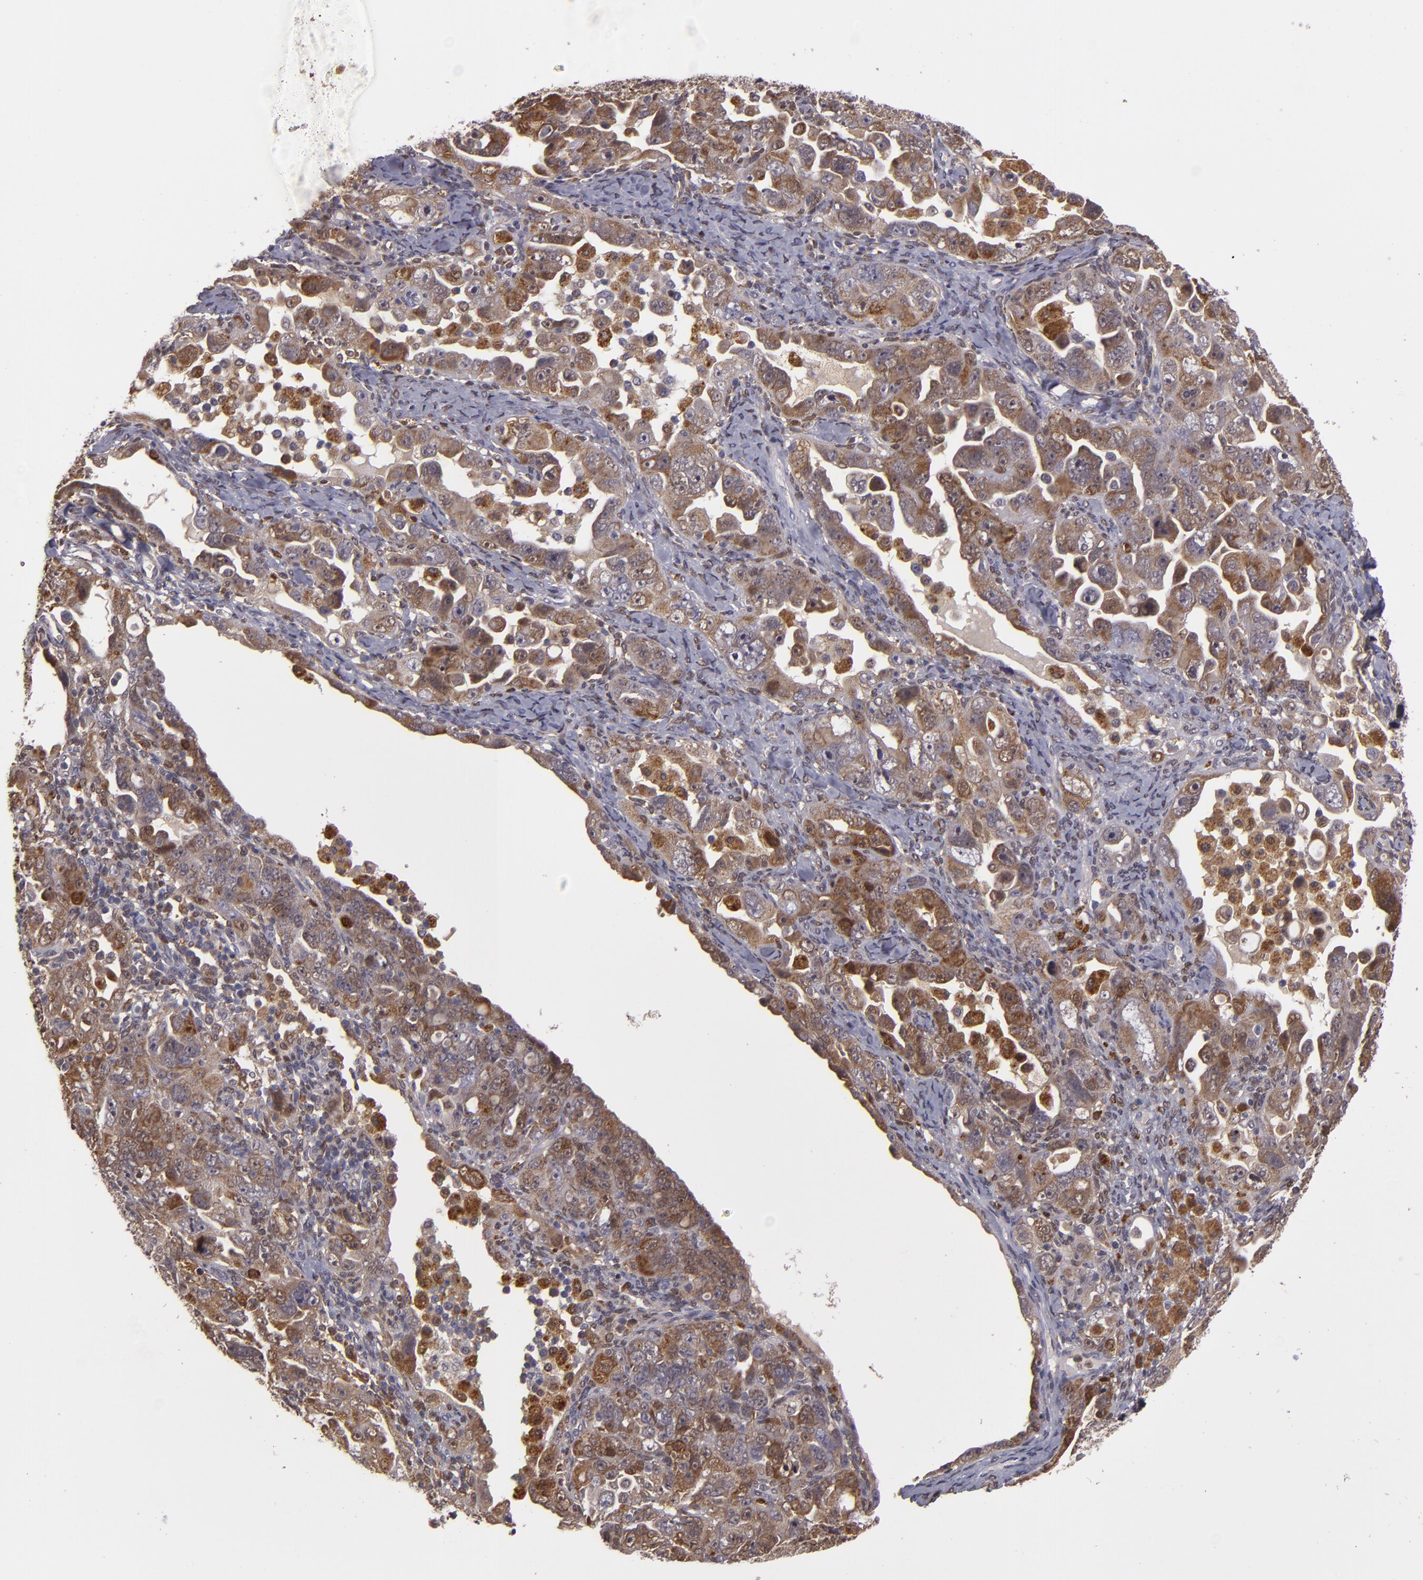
{"staining": {"intensity": "moderate", "quantity": ">75%", "location": "cytoplasmic/membranous"}, "tissue": "ovarian cancer", "cell_type": "Tumor cells", "image_type": "cancer", "snomed": [{"axis": "morphology", "description": "Cystadenocarcinoma, serous, NOS"}, {"axis": "topography", "description": "Ovary"}], "caption": "Immunohistochemistry (DAB) staining of human ovarian cancer exhibits moderate cytoplasmic/membranous protein positivity in about >75% of tumor cells. (IHC, brightfield microscopy, high magnification).", "gene": "FHIT", "patient": {"sex": "female", "age": 66}}